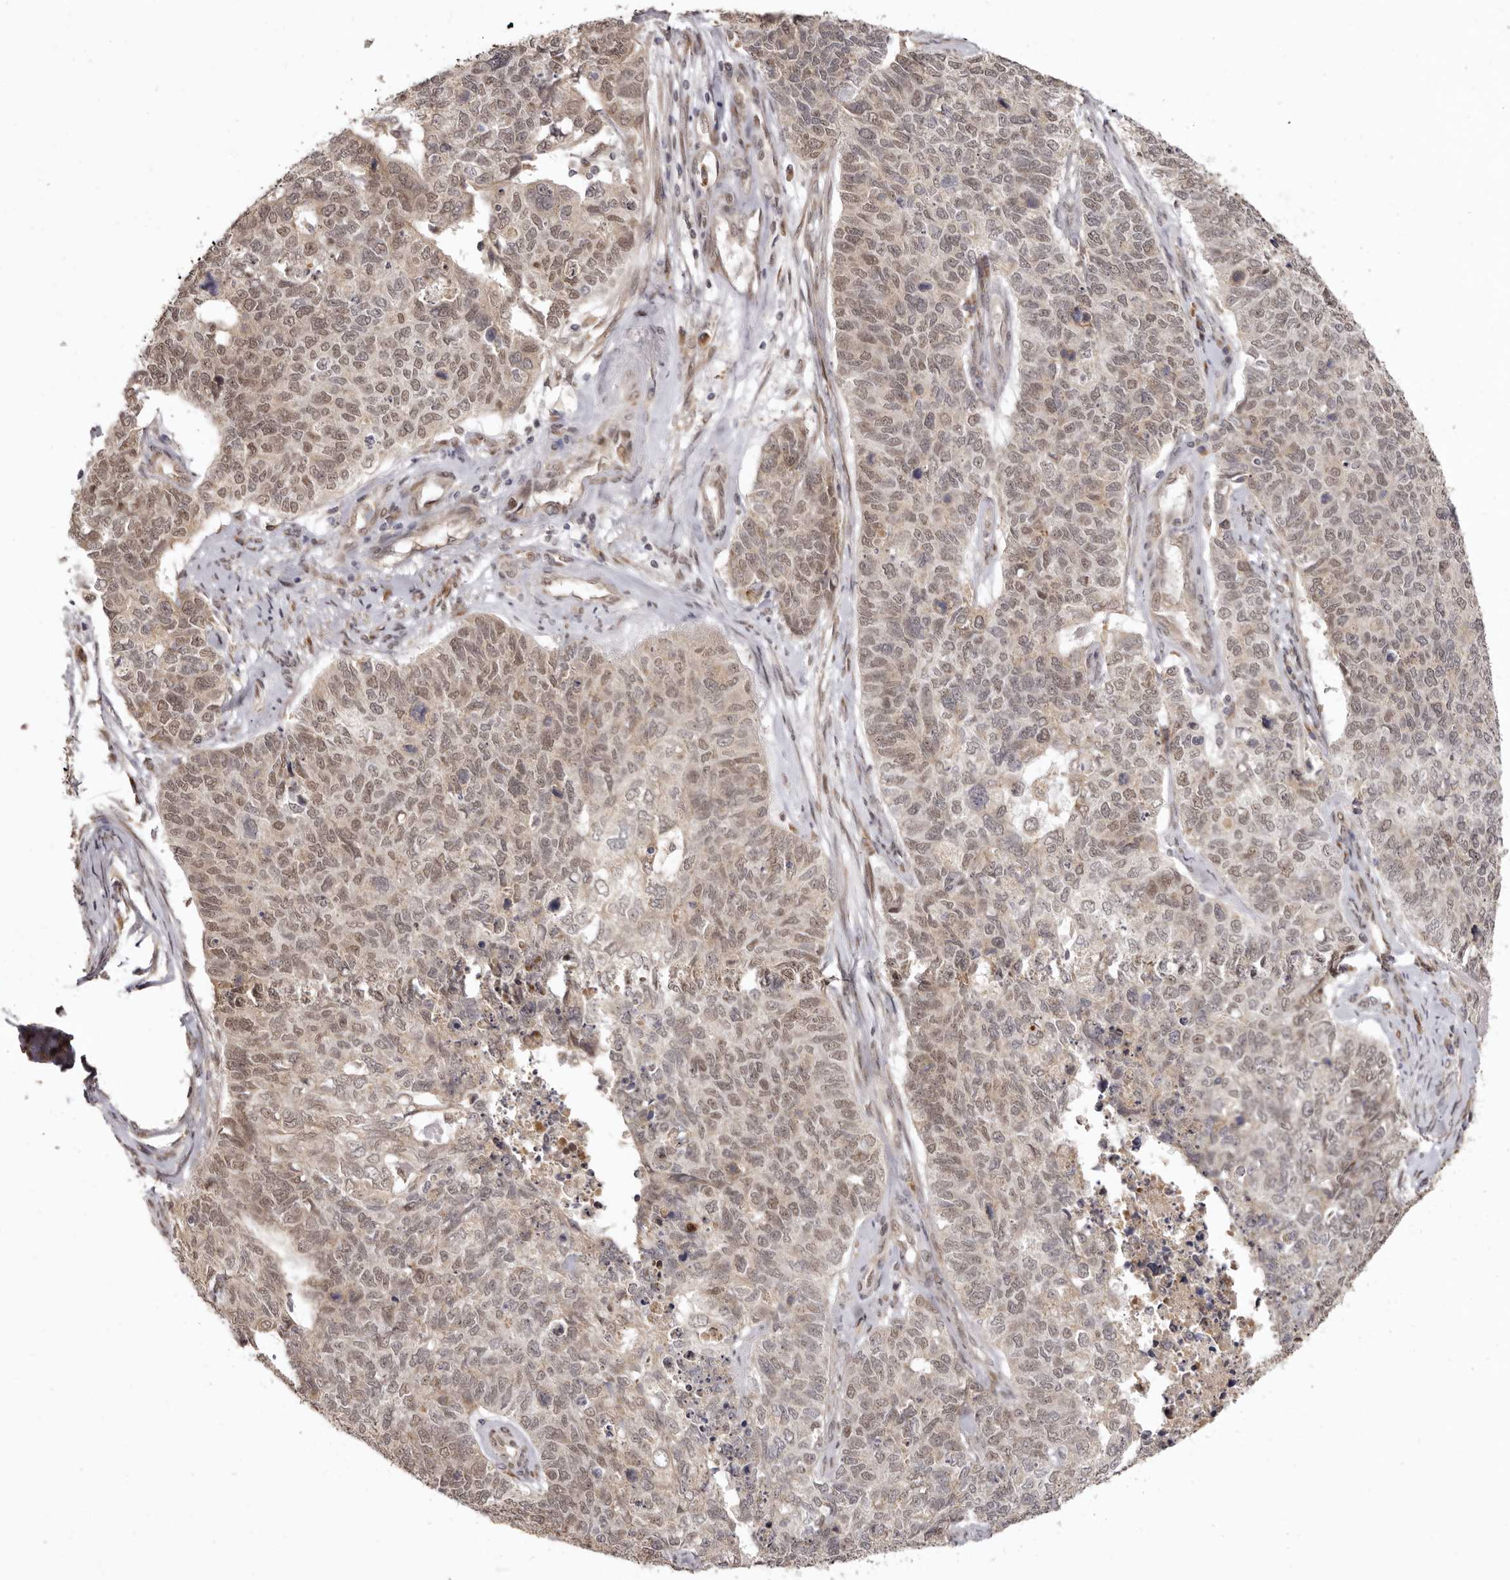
{"staining": {"intensity": "weak", "quantity": ">75%", "location": "cytoplasmic/membranous,nuclear"}, "tissue": "cervical cancer", "cell_type": "Tumor cells", "image_type": "cancer", "snomed": [{"axis": "morphology", "description": "Squamous cell carcinoma, NOS"}, {"axis": "topography", "description": "Cervix"}], "caption": "An image of cervical squamous cell carcinoma stained for a protein demonstrates weak cytoplasmic/membranous and nuclear brown staining in tumor cells.", "gene": "ZNF326", "patient": {"sex": "female", "age": 63}}